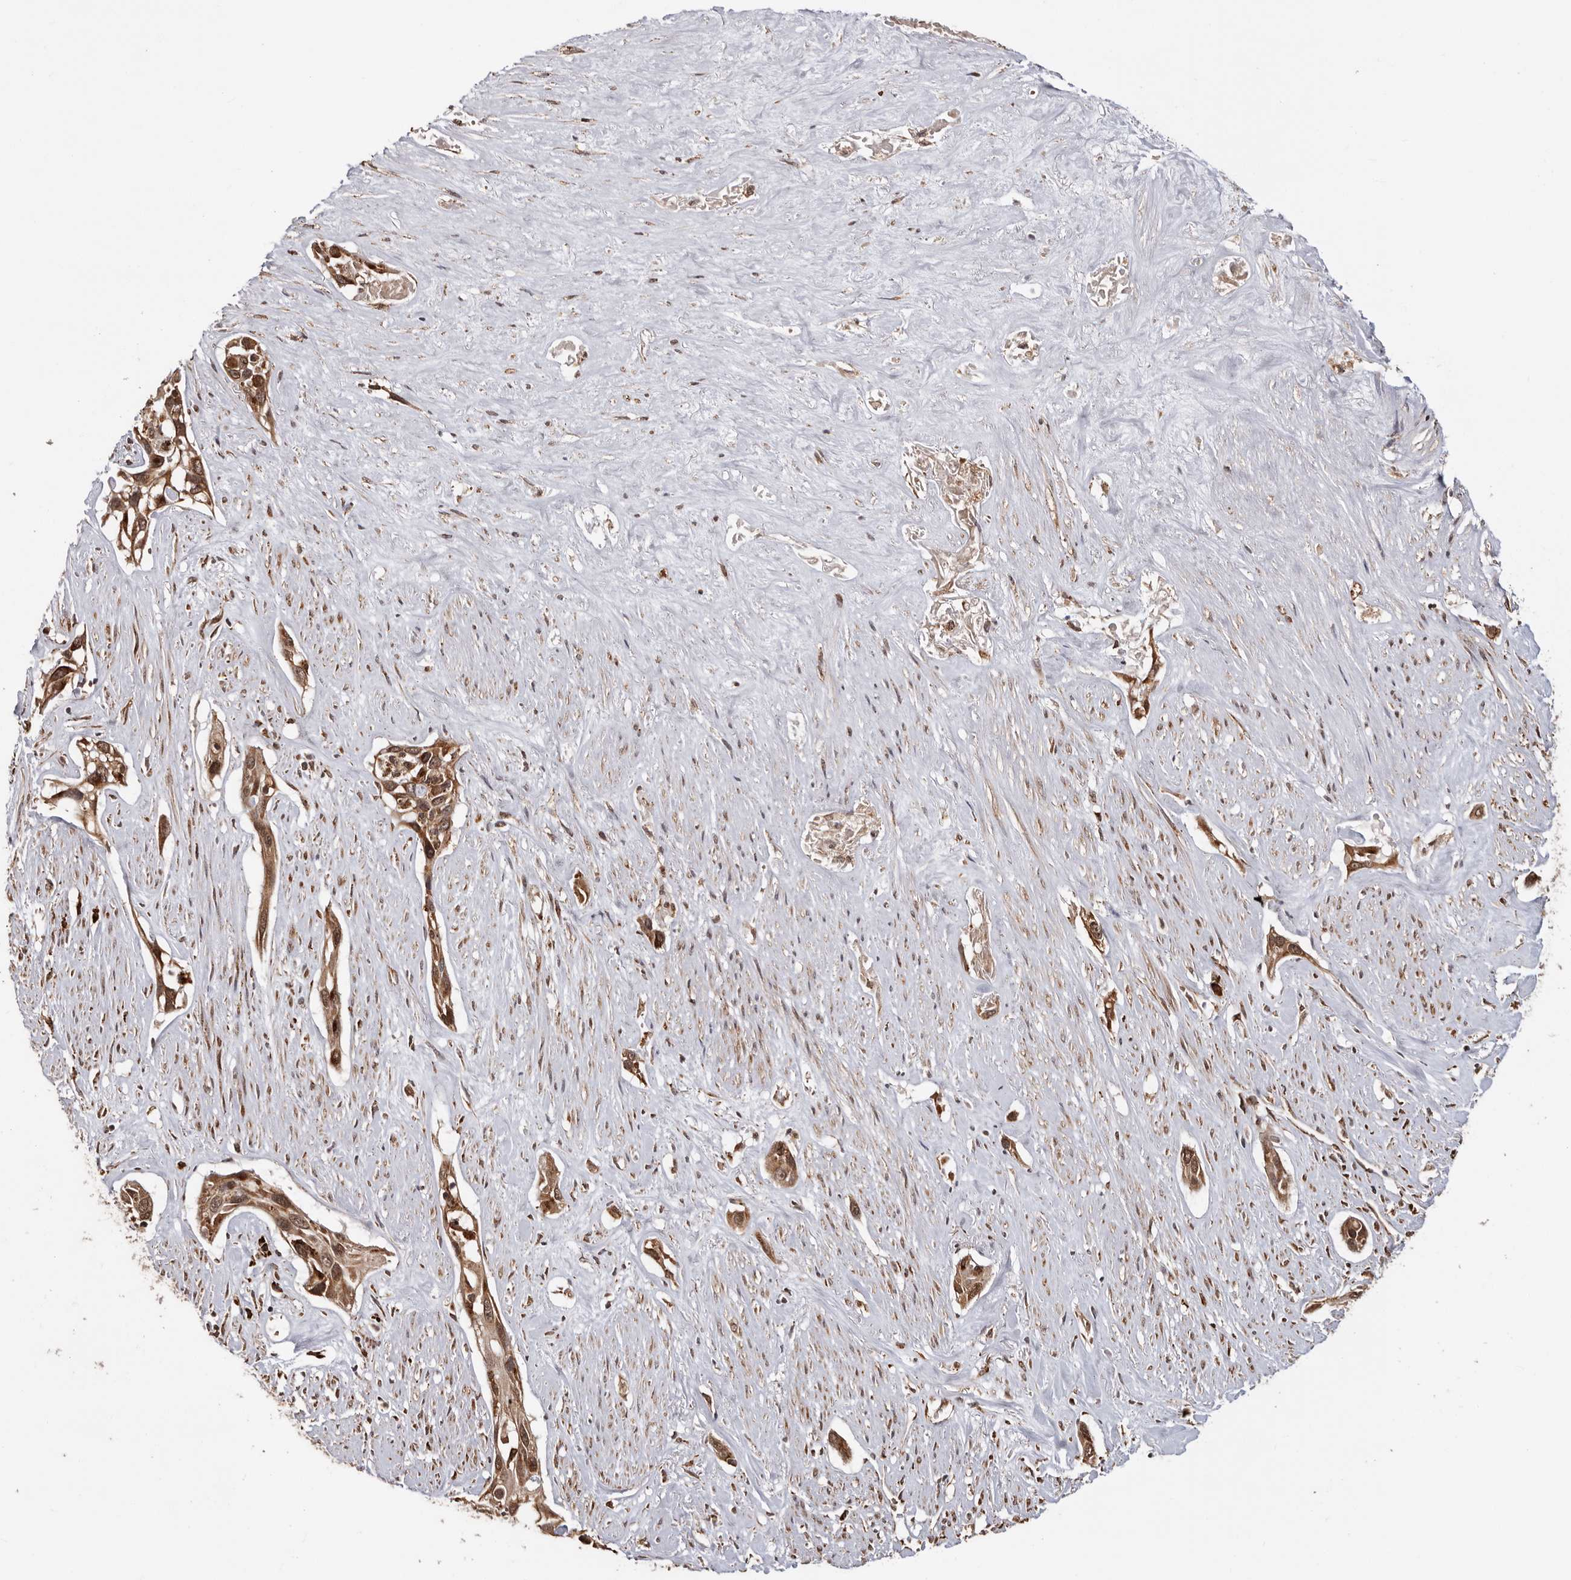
{"staining": {"intensity": "moderate", "quantity": ">75%", "location": "cytoplasmic/membranous,nuclear"}, "tissue": "pancreatic cancer", "cell_type": "Tumor cells", "image_type": "cancer", "snomed": [{"axis": "morphology", "description": "Adenocarcinoma, NOS"}, {"axis": "topography", "description": "Pancreas"}], "caption": "This is an image of immunohistochemistry staining of adenocarcinoma (pancreatic), which shows moderate expression in the cytoplasmic/membranous and nuclear of tumor cells.", "gene": "ZNF83", "patient": {"sex": "female", "age": 60}}